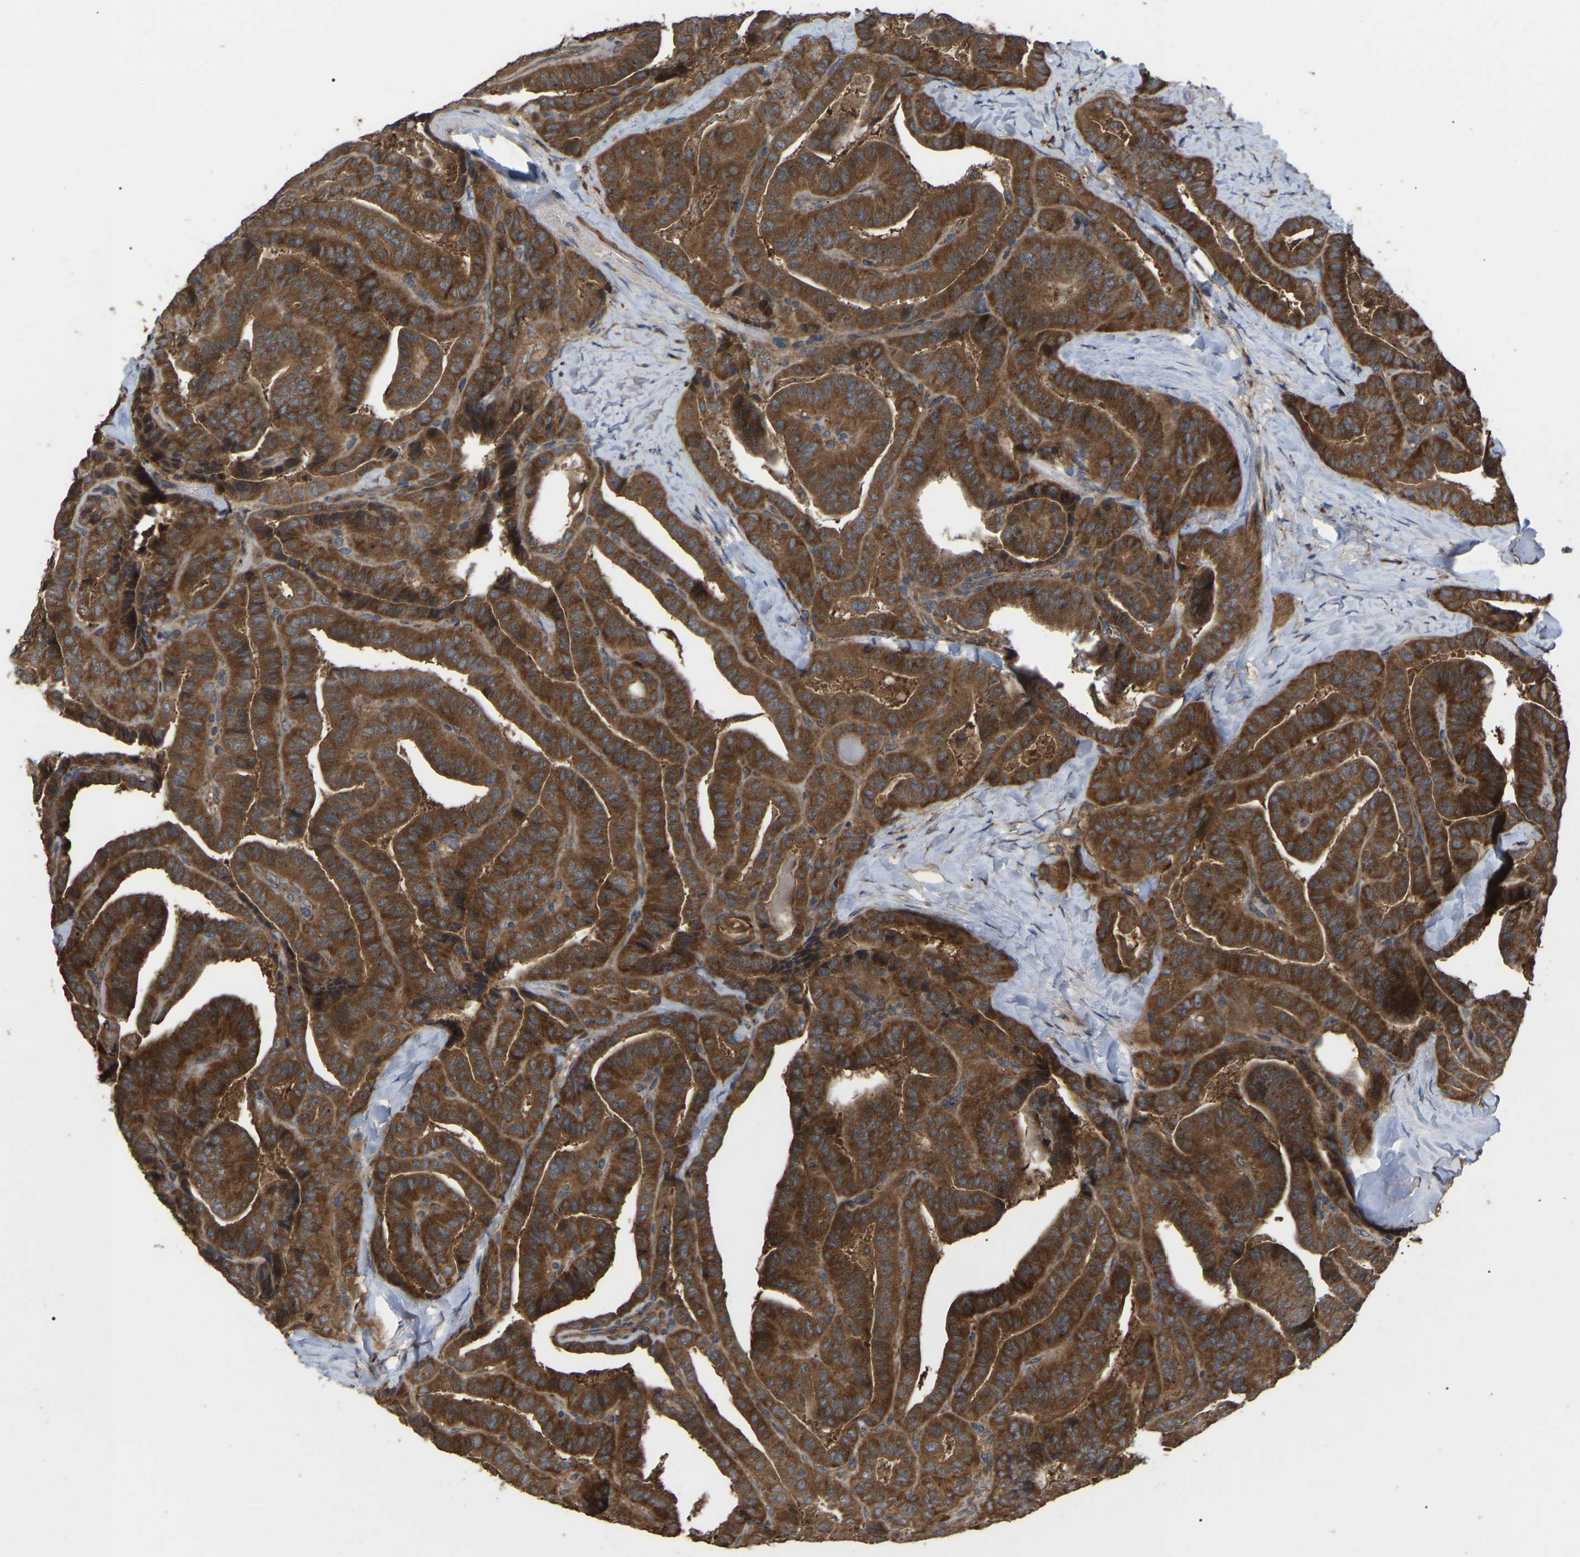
{"staining": {"intensity": "strong", "quantity": ">75%", "location": "cytoplasmic/membranous"}, "tissue": "thyroid cancer", "cell_type": "Tumor cells", "image_type": "cancer", "snomed": [{"axis": "morphology", "description": "Papillary adenocarcinoma, NOS"}, {"axis": "topography", "description": "Thyroid gland"}], "caption": "Thyroid cancer (papillary adenocarcinoma) stained for a protein shows strong cytoplasmic/membranous positivity in tumor cells.", "gene": "GCC1", "patient": {"sex": "male", "age": 77}}